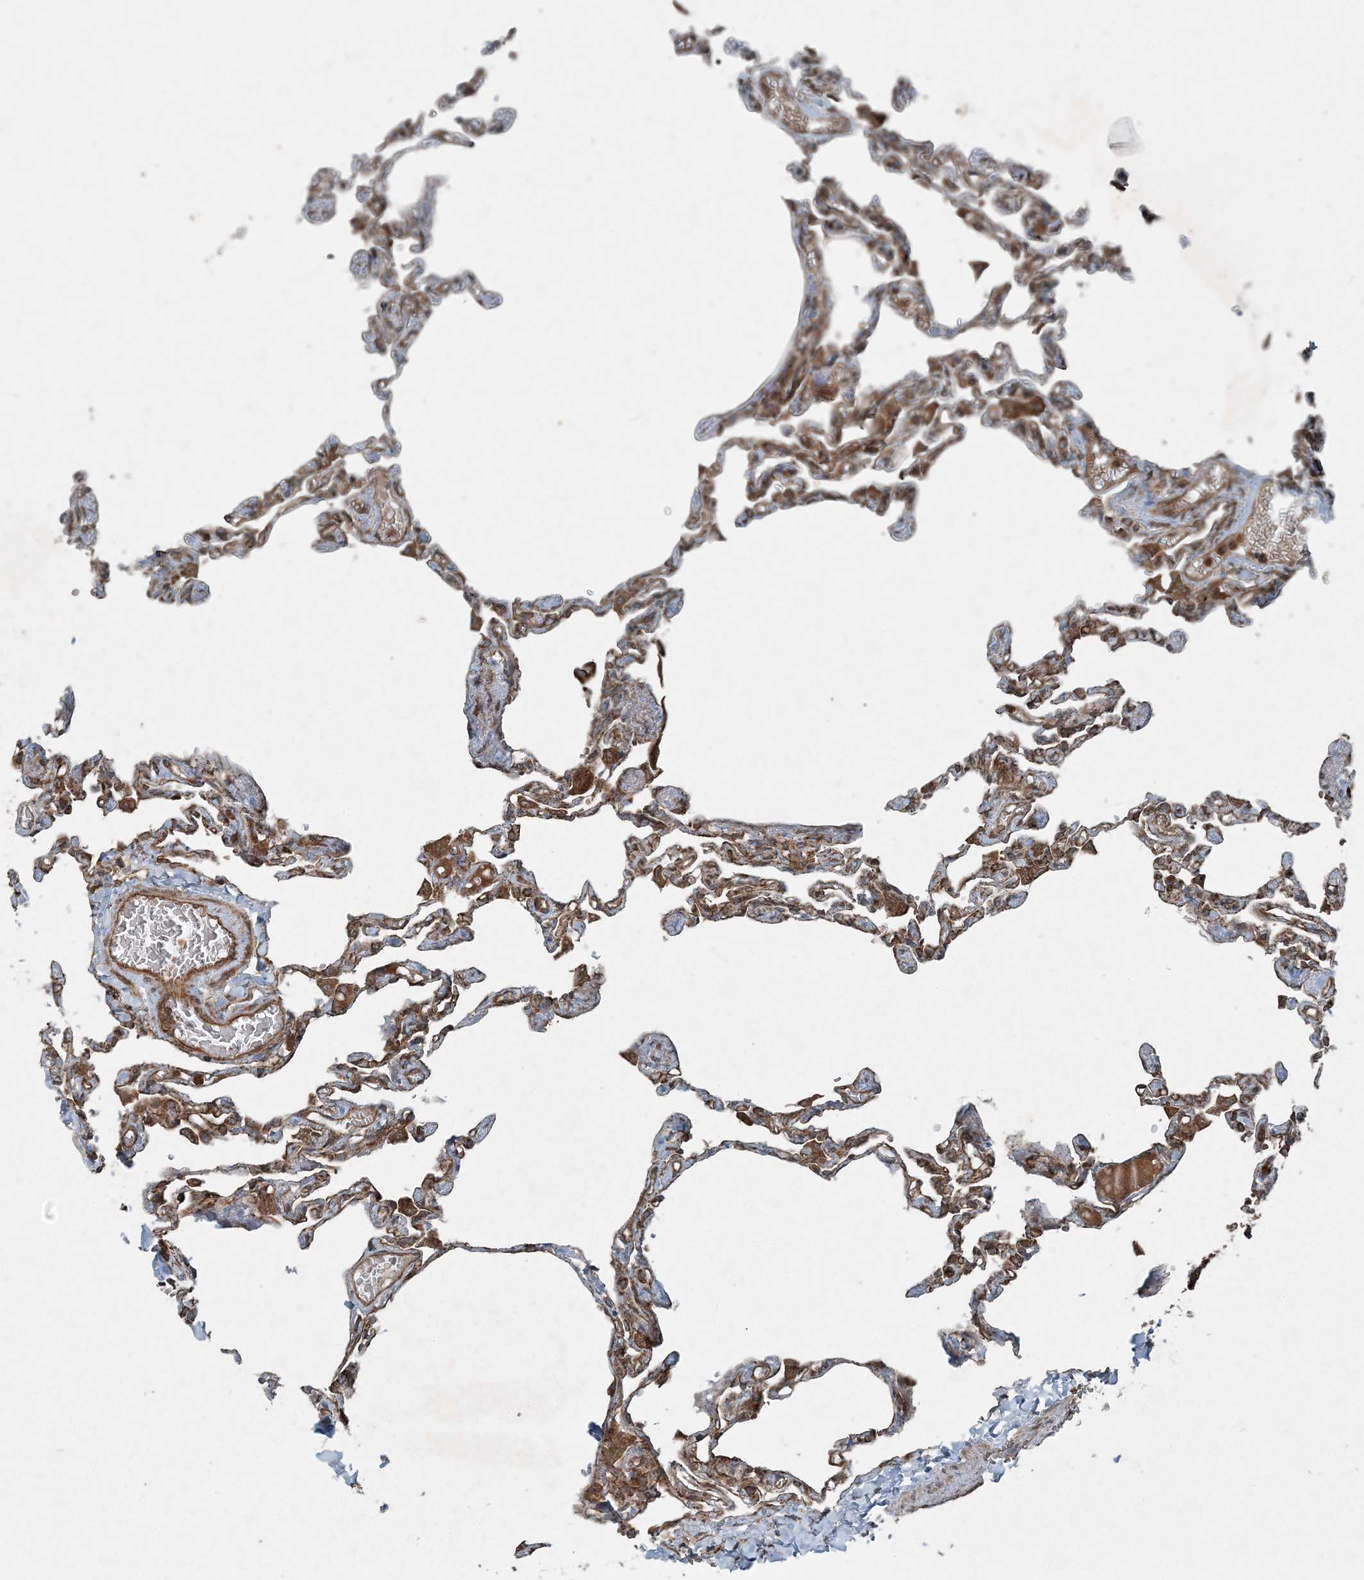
{"staining": {"intensity": "strong", "quantity": ">75%", "location": "cytoplasmic/membranous"}, "tissue": "lung", "cell_type": "Alveolar cells", "image_type": "normal", "snomed": [{"axis": "morphology", "description": "Normal tissue, NOS"}, {"axis": "topography", "description": "Lung"}], "caption": "Protein expression analysis of unremarkable lung exhibits strong cytoplasmic/membranous positivity in about >75% of alveolar cells.", "gene": "COPS7B", "patient": {"sex": "male", "age": 21}}